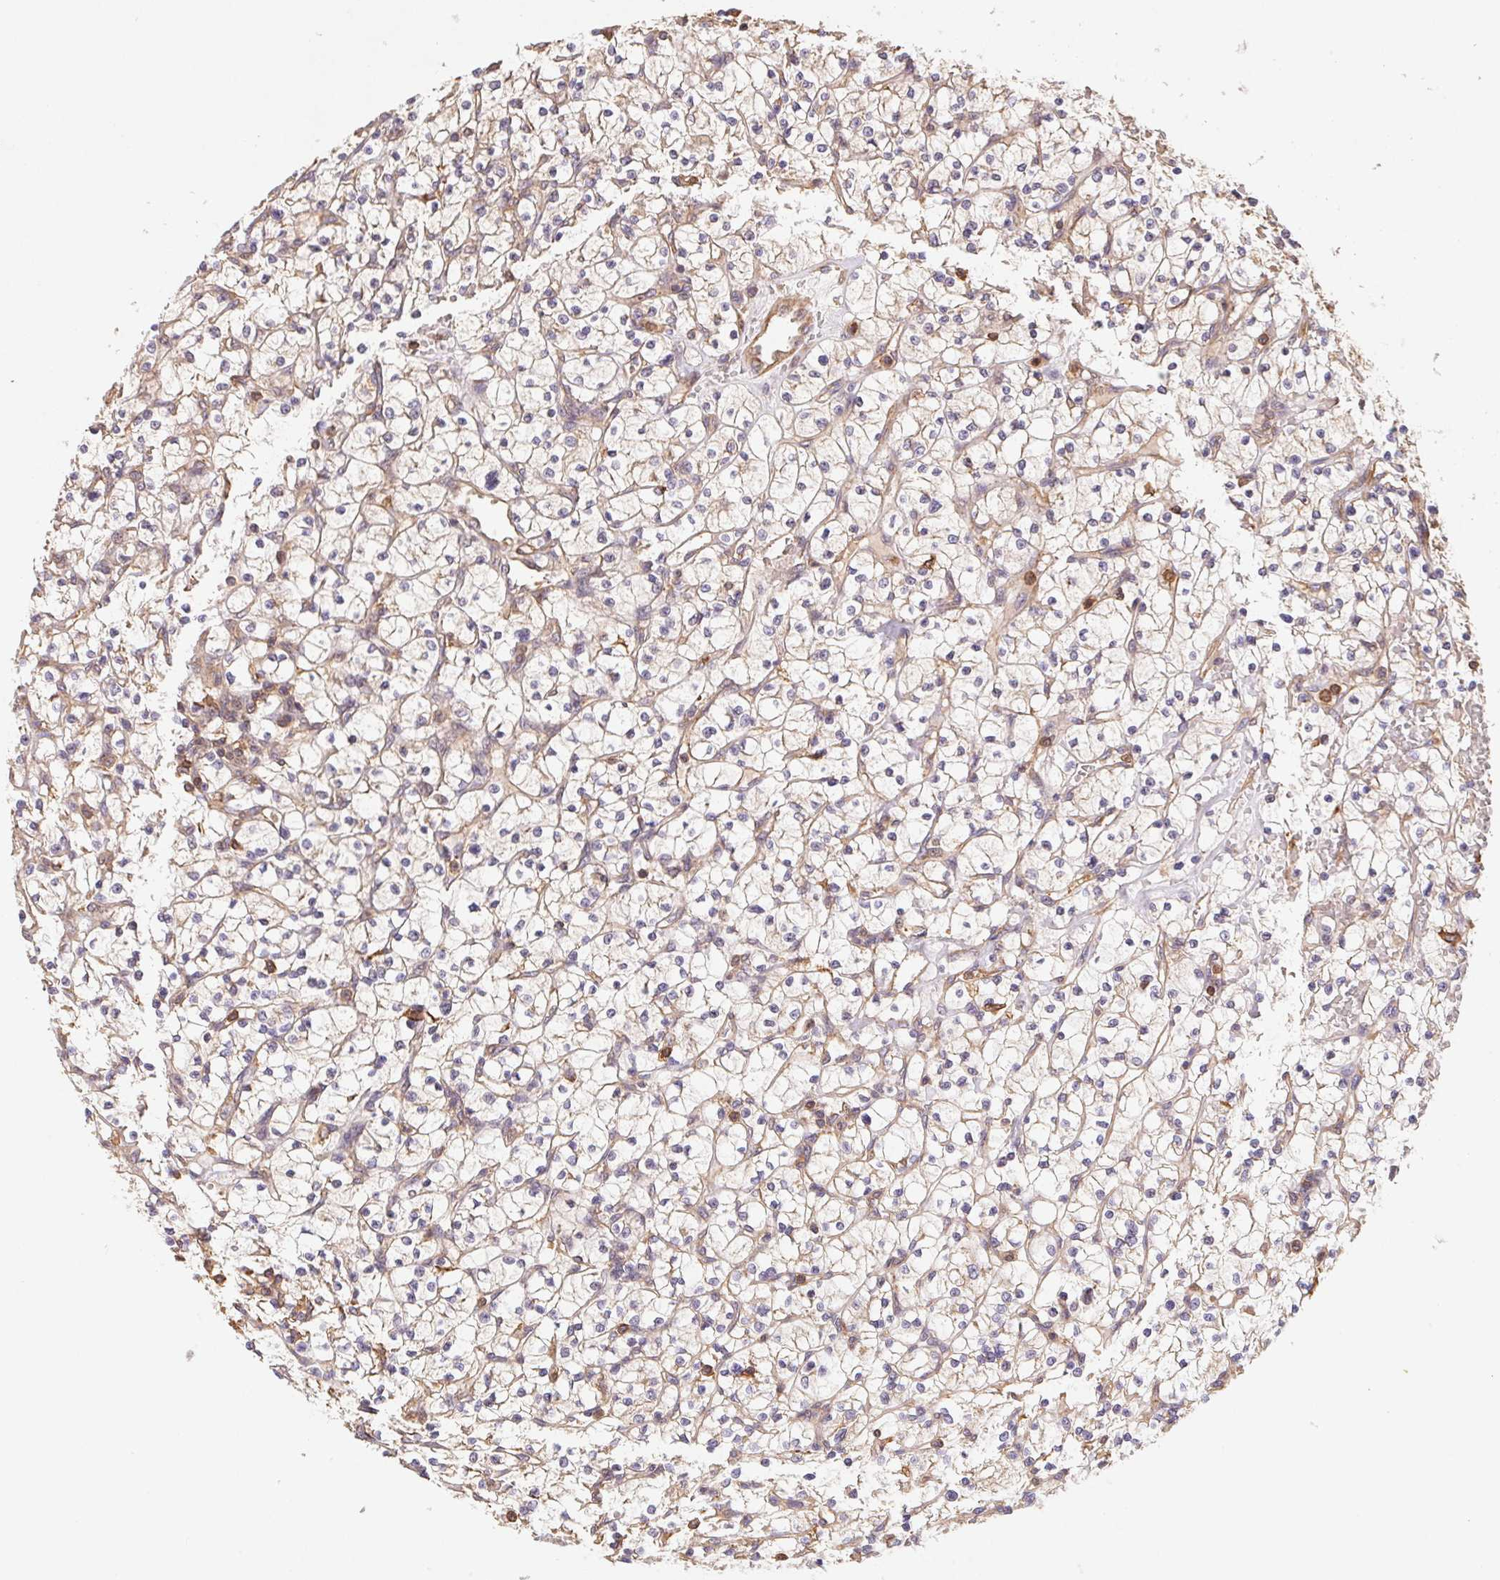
{"staining": {"intensity": "weak", "quantity": "<25%", "location": "cytoplasmic/membranous"}, "tissue": "renal cancer", "cell_type": "Tumor cells", "image_type": "cancer", "snomed": [{"axis": "morphology", "description": "Adenocarcinoma, NOS"}, {"axis": "topography", "description": "Kidney"}], "caption": "IHC of renal adenocarcinoma shows no expression in tumor cells. (DAB (3,3'-diaminobenzidine) IHC, high magnification).", "gene": "ATG10", "patient": {"sex": "female", "age": 64}}